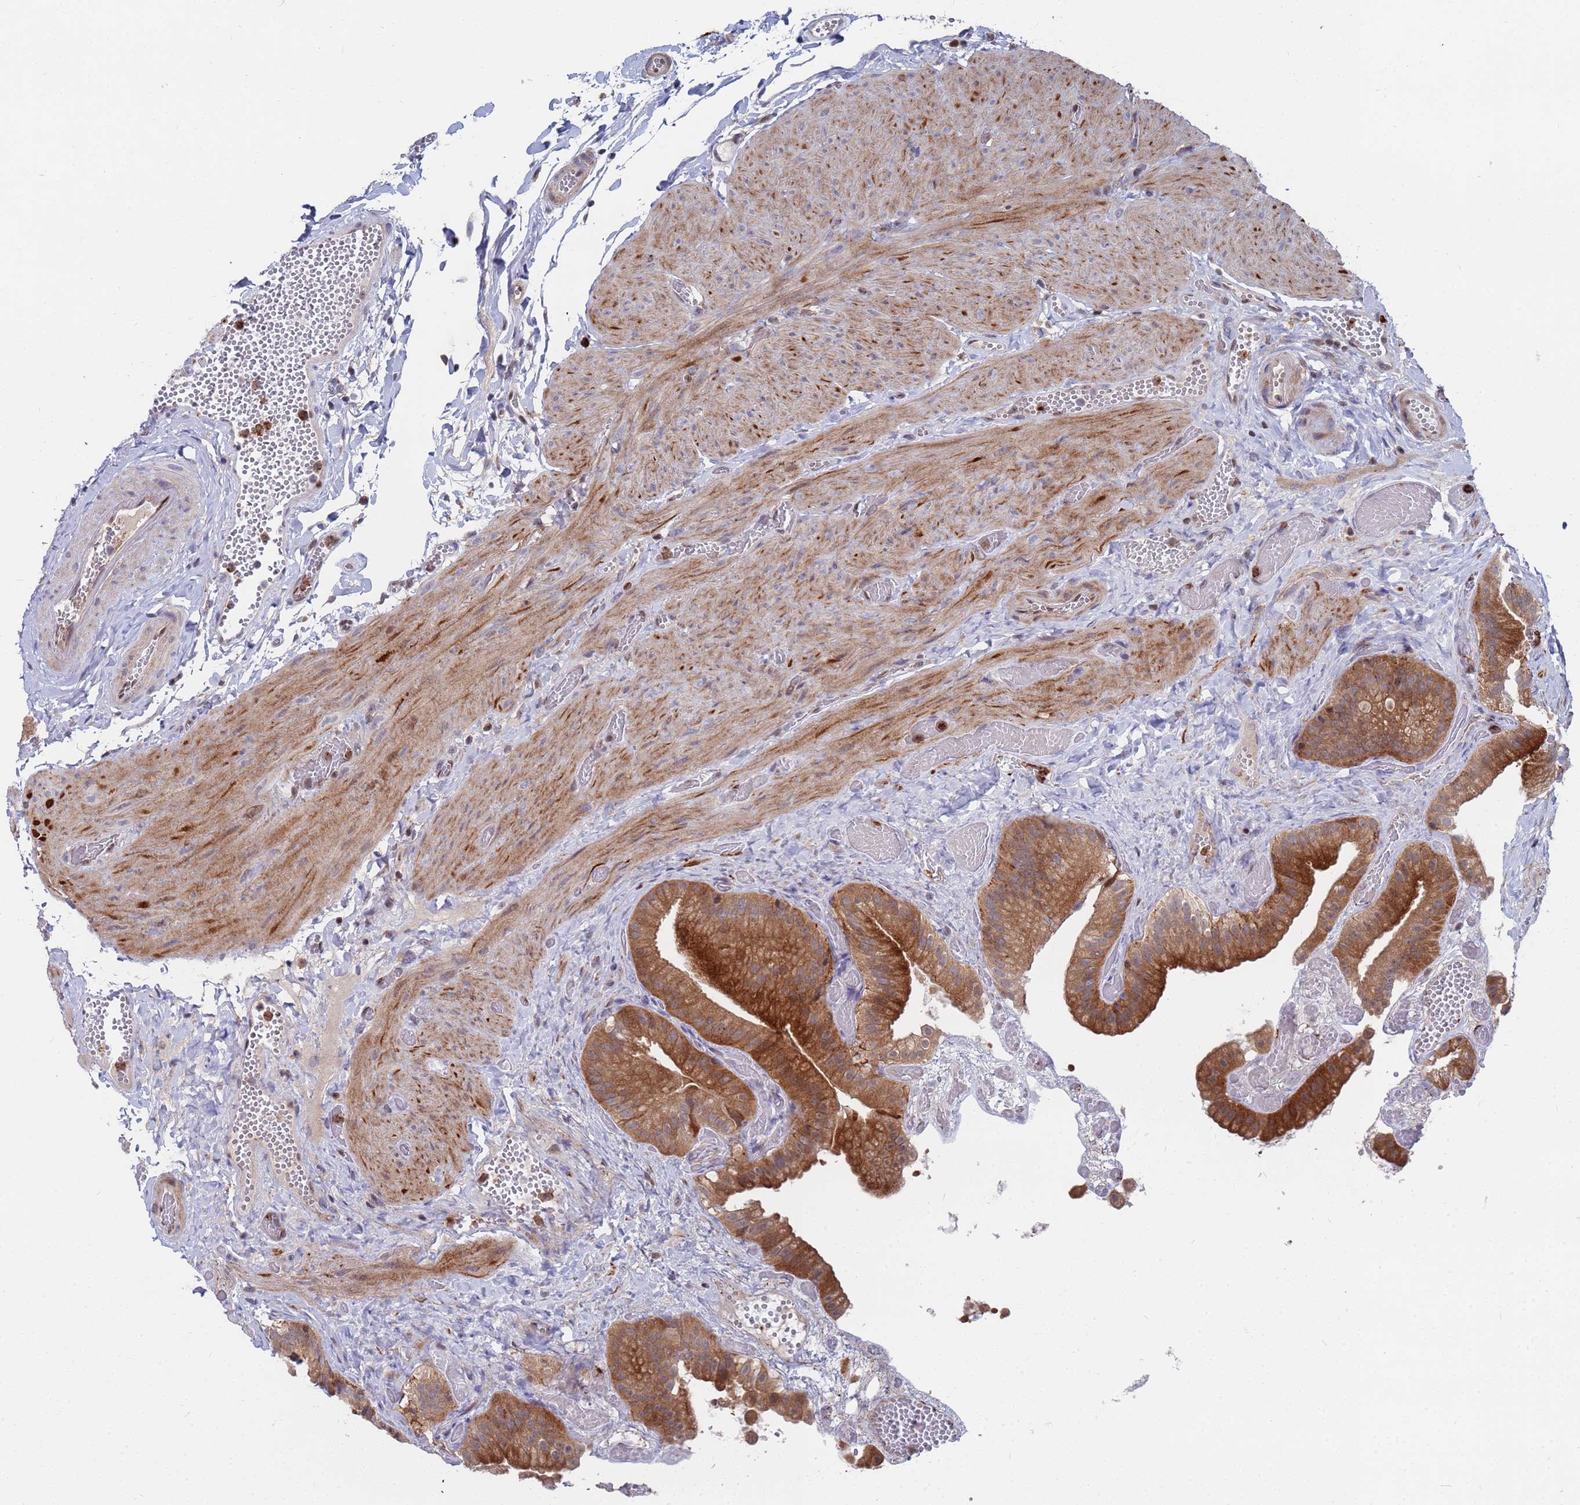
{"staining": {"intensity": "strong", "quantity": ">75%", "location": "cytoplasmic/membranous"}, "tissue": "gallbladder", "cell_type": "Glandular cells", "image_type": "normal", "snomed": [{"axis": "morphology", "description": "Normal tissue, NOS"}, {"axis": "topography", "description": "Gallbladder"}], "caption": "Brown immunohistochemical staining in unremarkable human gallbladder reveals strong cytoplasmic/membranous positivity in approximately >75% of glandular cells.", "gene": "TMBIM6", "patient": {"sex": "female", "age": 64}}